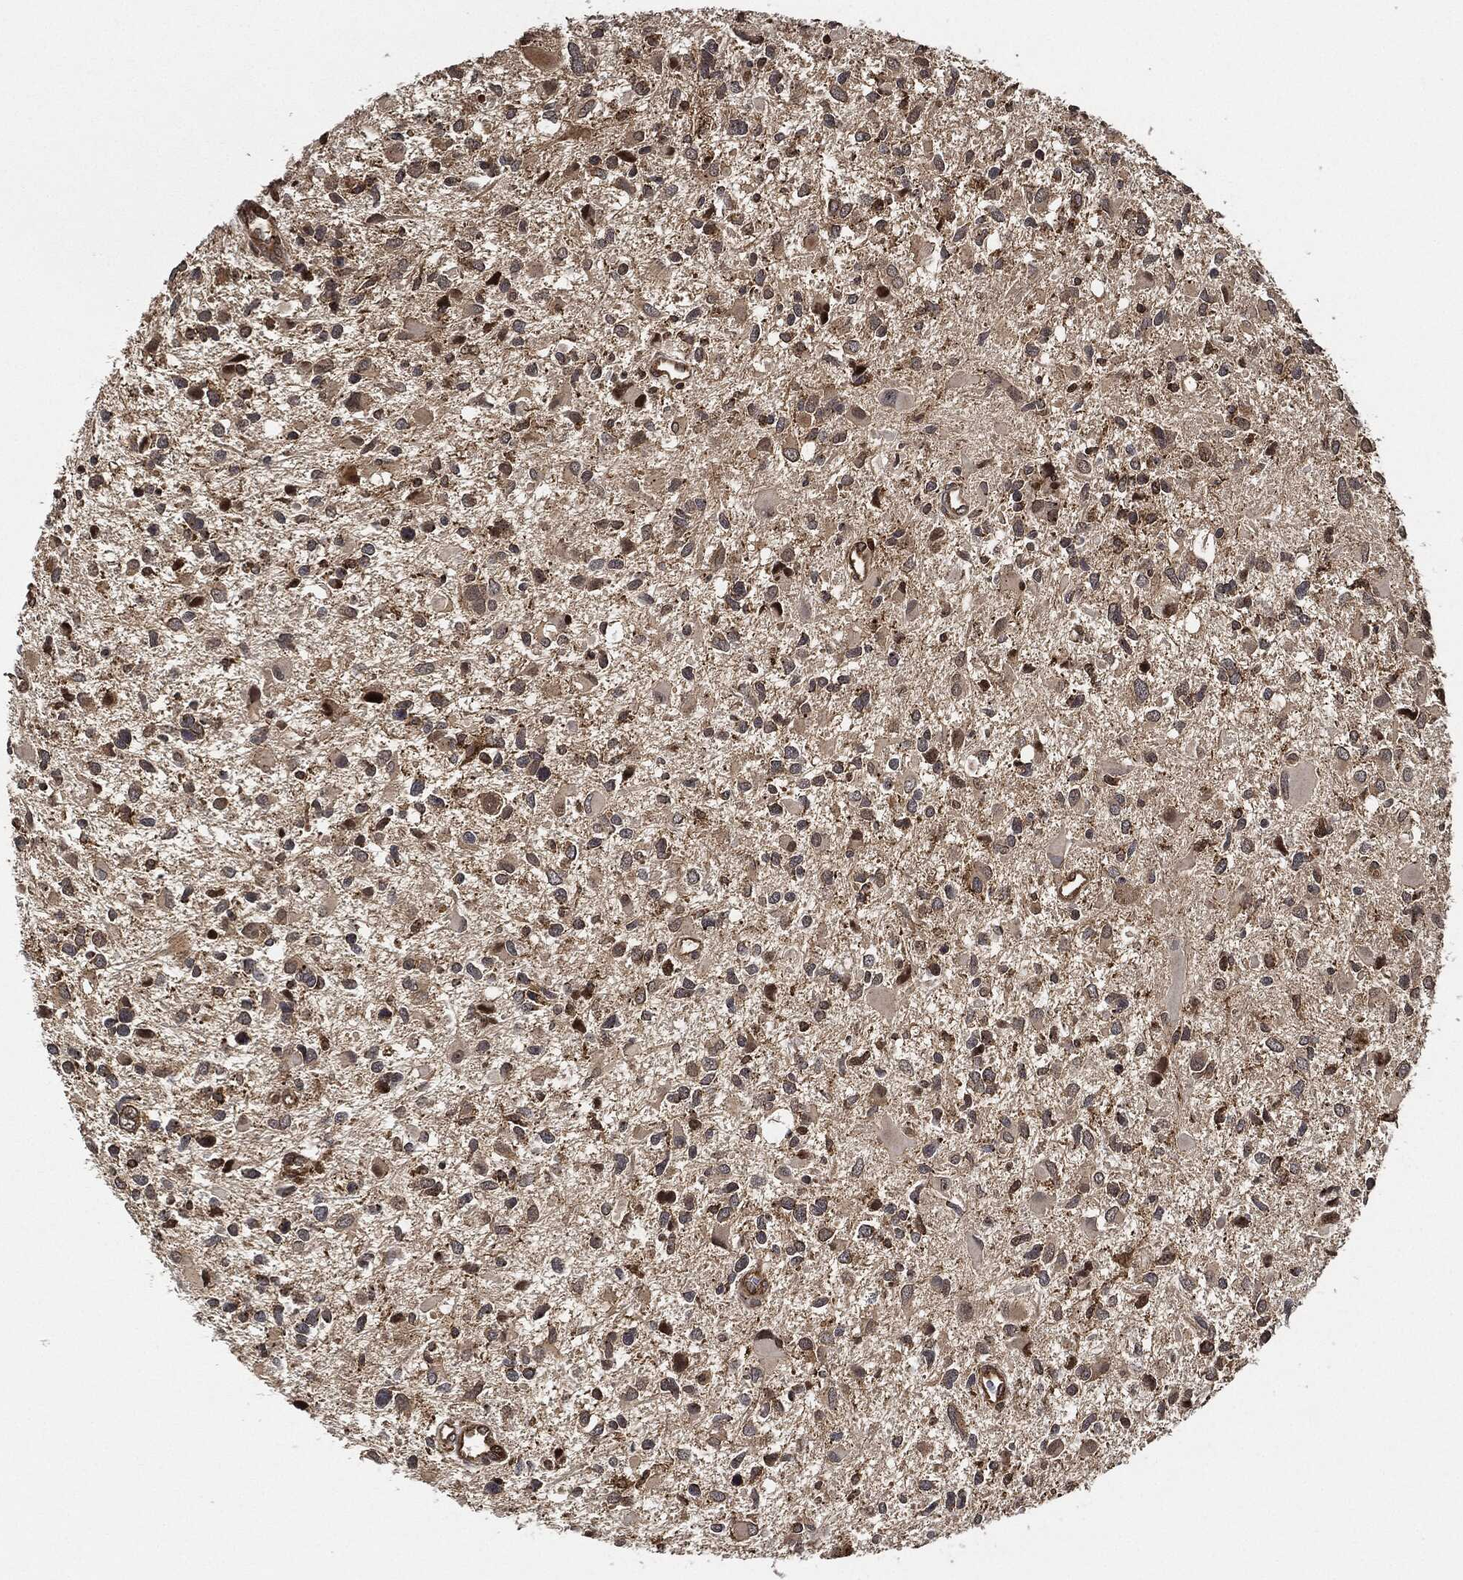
{"staining": {"intensity": "strong", "quantity": "25%-75%", "location": "nuclear"}, "tissue": "glioma", "cell_type": "Tumor cells", "image_type": "cancer", "snomed": [{"axis": "morphology", "description": "Glioma, malignant, Low grade"}, {"axis": "topography", "description": "Brain"}], "caption": "Human glioma stained with a protein marker exhibits strong staining in tumor cells.", "gene": "MAP3K3", "patient": {"sex": "female", "age": 32}}